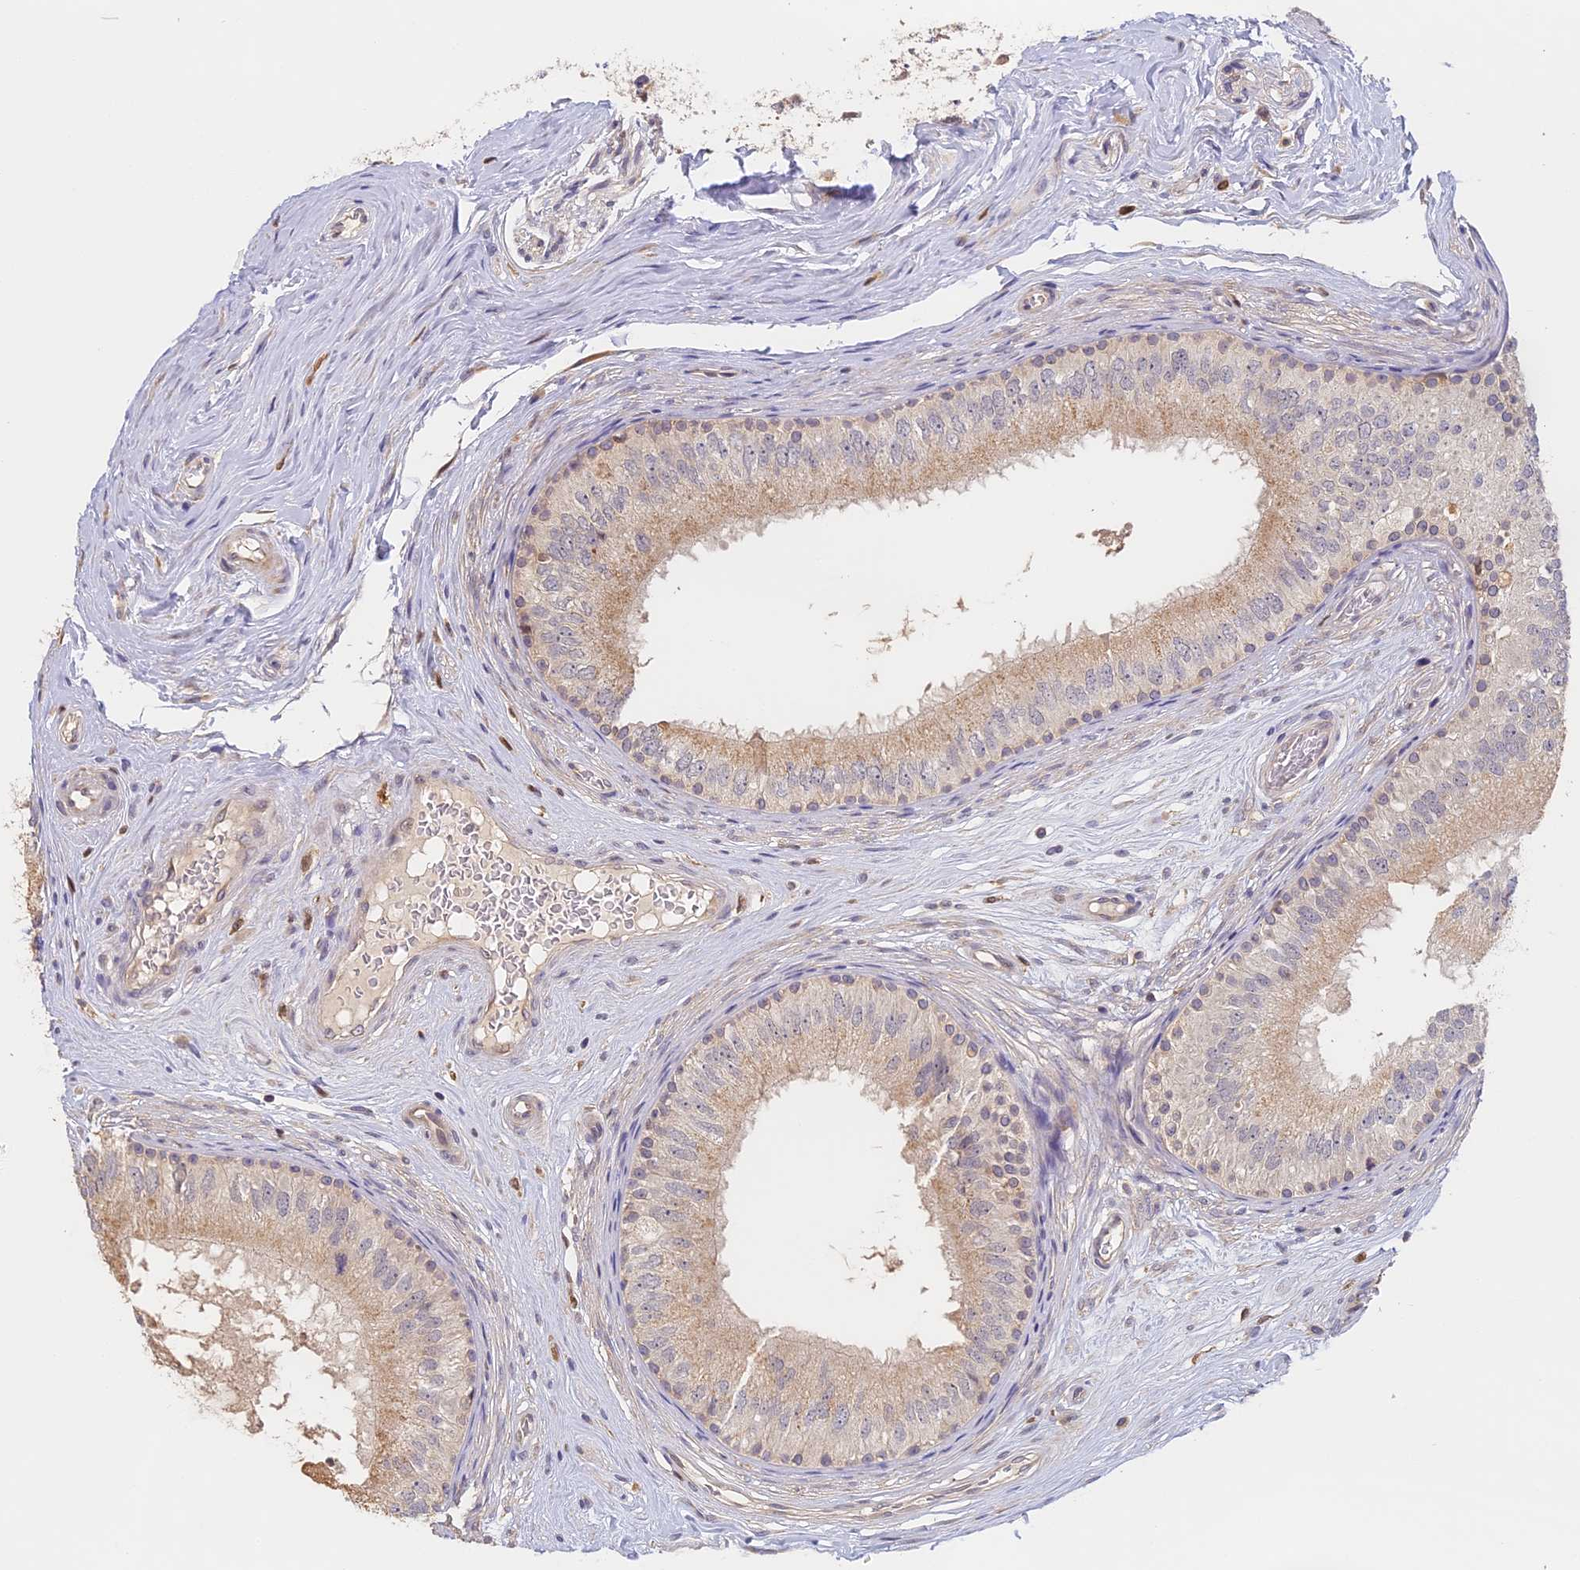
{"staining": {"intensity": "weak", "quantity": ">75%", "location": "cytoplasmic/membranous"}, "tissue": "epididymis", "cell_type": "Glandular cells", "image_type": "normal", "snomed": [{"axis": "morphology", "description": "Normal tissue, NOS"}, {"axis": "topography", "description": "Epididymis"}], "caption": "Immunohistochemistry image of normal epididymis: epididymis stained using immunohistochemistry reveals low levels of weak protein expression localized specifically in the cytoplasmic/membranous of glandular cells, appearing as a cytoplasmic/membranous brown color.", "gene": "NCF4", "patient": {"sex": "male", "age": 33}}